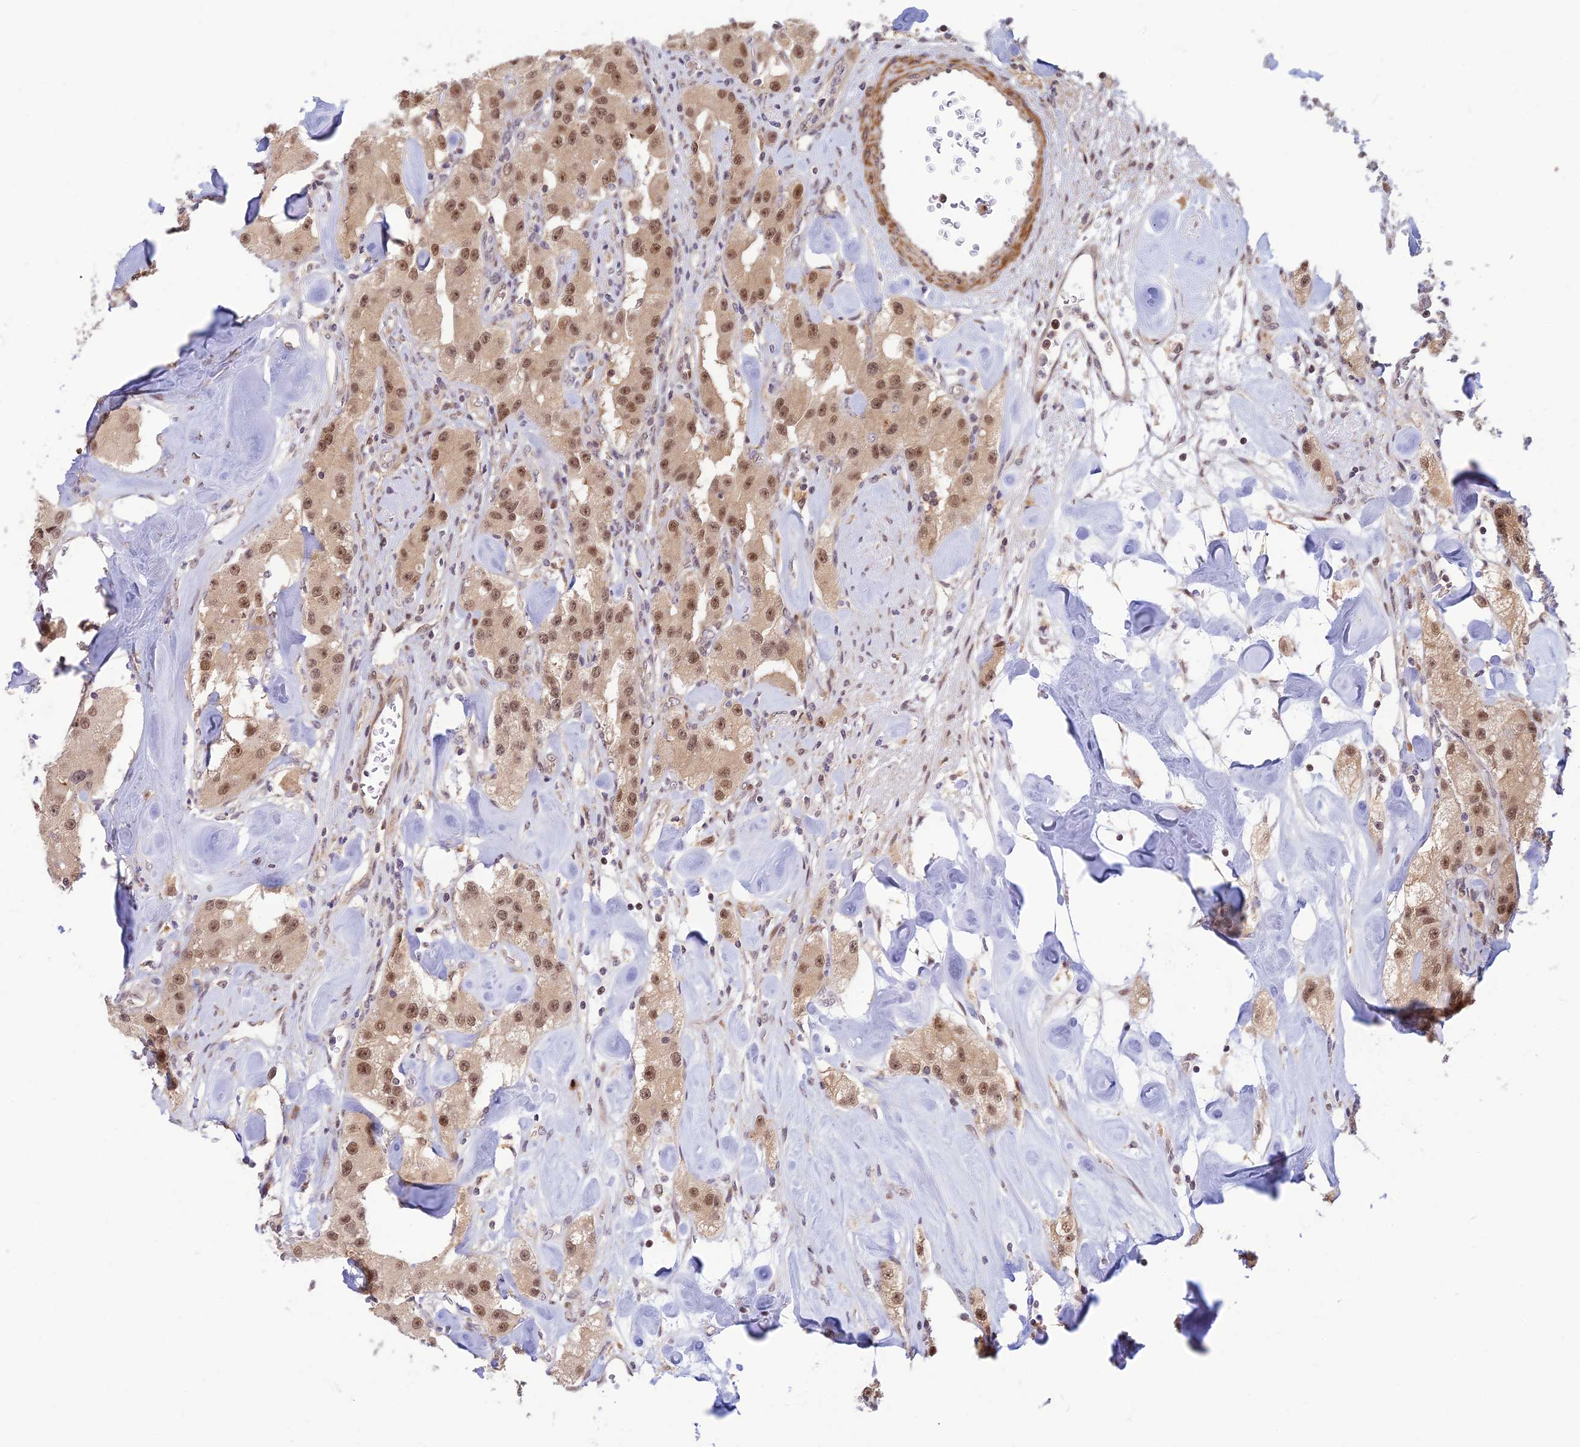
{"staining": {"intensity": "moderate", "quantity": ">75%", "location": "nuclear"}, "tissue": "carcinoid", "cell_type": "Tumor cells", "image_type": "cancer", "snomed": [{"axis": "morphology", "description": "Carcinoid, malignant, NOS"}, {"axis": "topography", "description": "Pancreas"}], "caption": "IHC (DAB) staining of human carcinoid displays moderate nuclear protein staining in approximately >75% of tumor cells.", "gene": "ASPDH", "patient": {"sex": "male", "age": 41}}